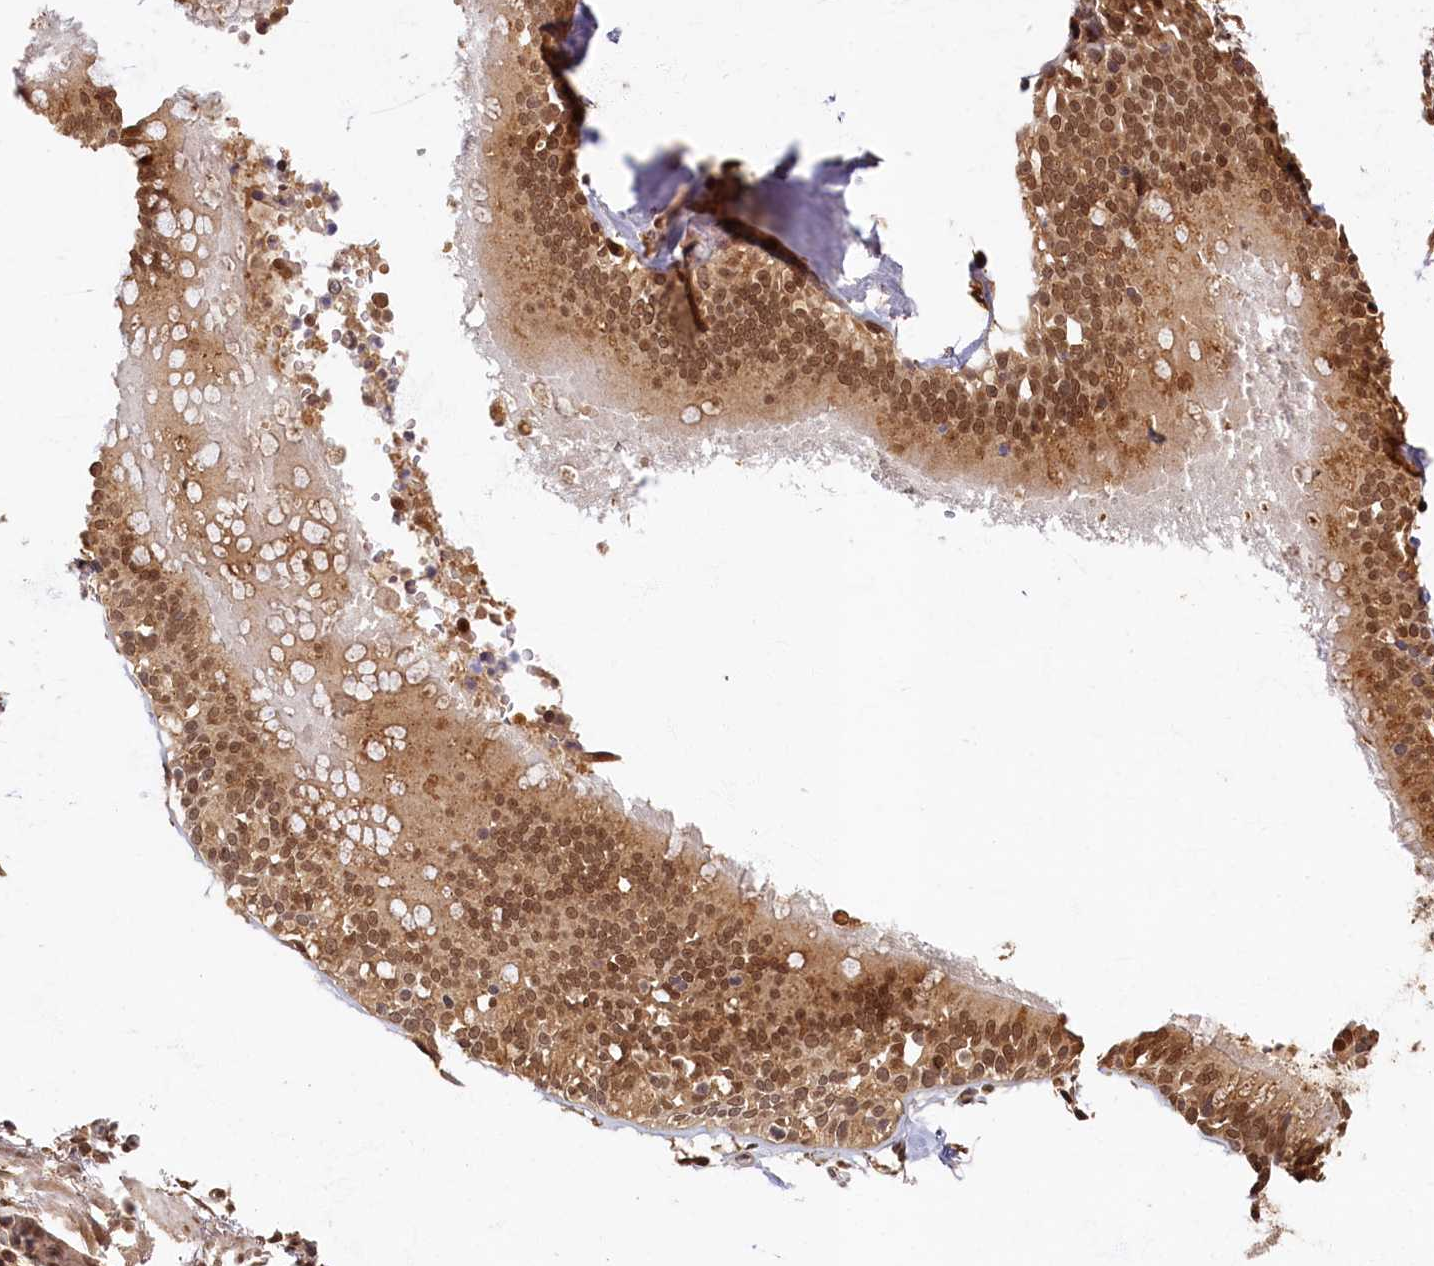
{"staining": {"intensity": "negative", "quantity": "none", "location": "none"}, "tissue": "adipose tissue", "cell_type": "Adipocytes", "image_type": "normal", "snomed": [{"axis": "morphology", "description": "Normal tissue, NOS"}, {"axis": "topography", "description": "Lymph node"}, {"axis": "topography", "description": "Cartilage tissue"}, {"axis": "topography", "description": "Bronchus"}], "caption": "Adipocytes show no significant protein positivity in benign adipose tissue. (DAB (3,3'-diaminobenzidine) immunohistochemistry (IHC) visualized using brightfield microscopy, high magnification).", "gene": "CKAP2L", "patient": {"sex": "male", "age": 63}}